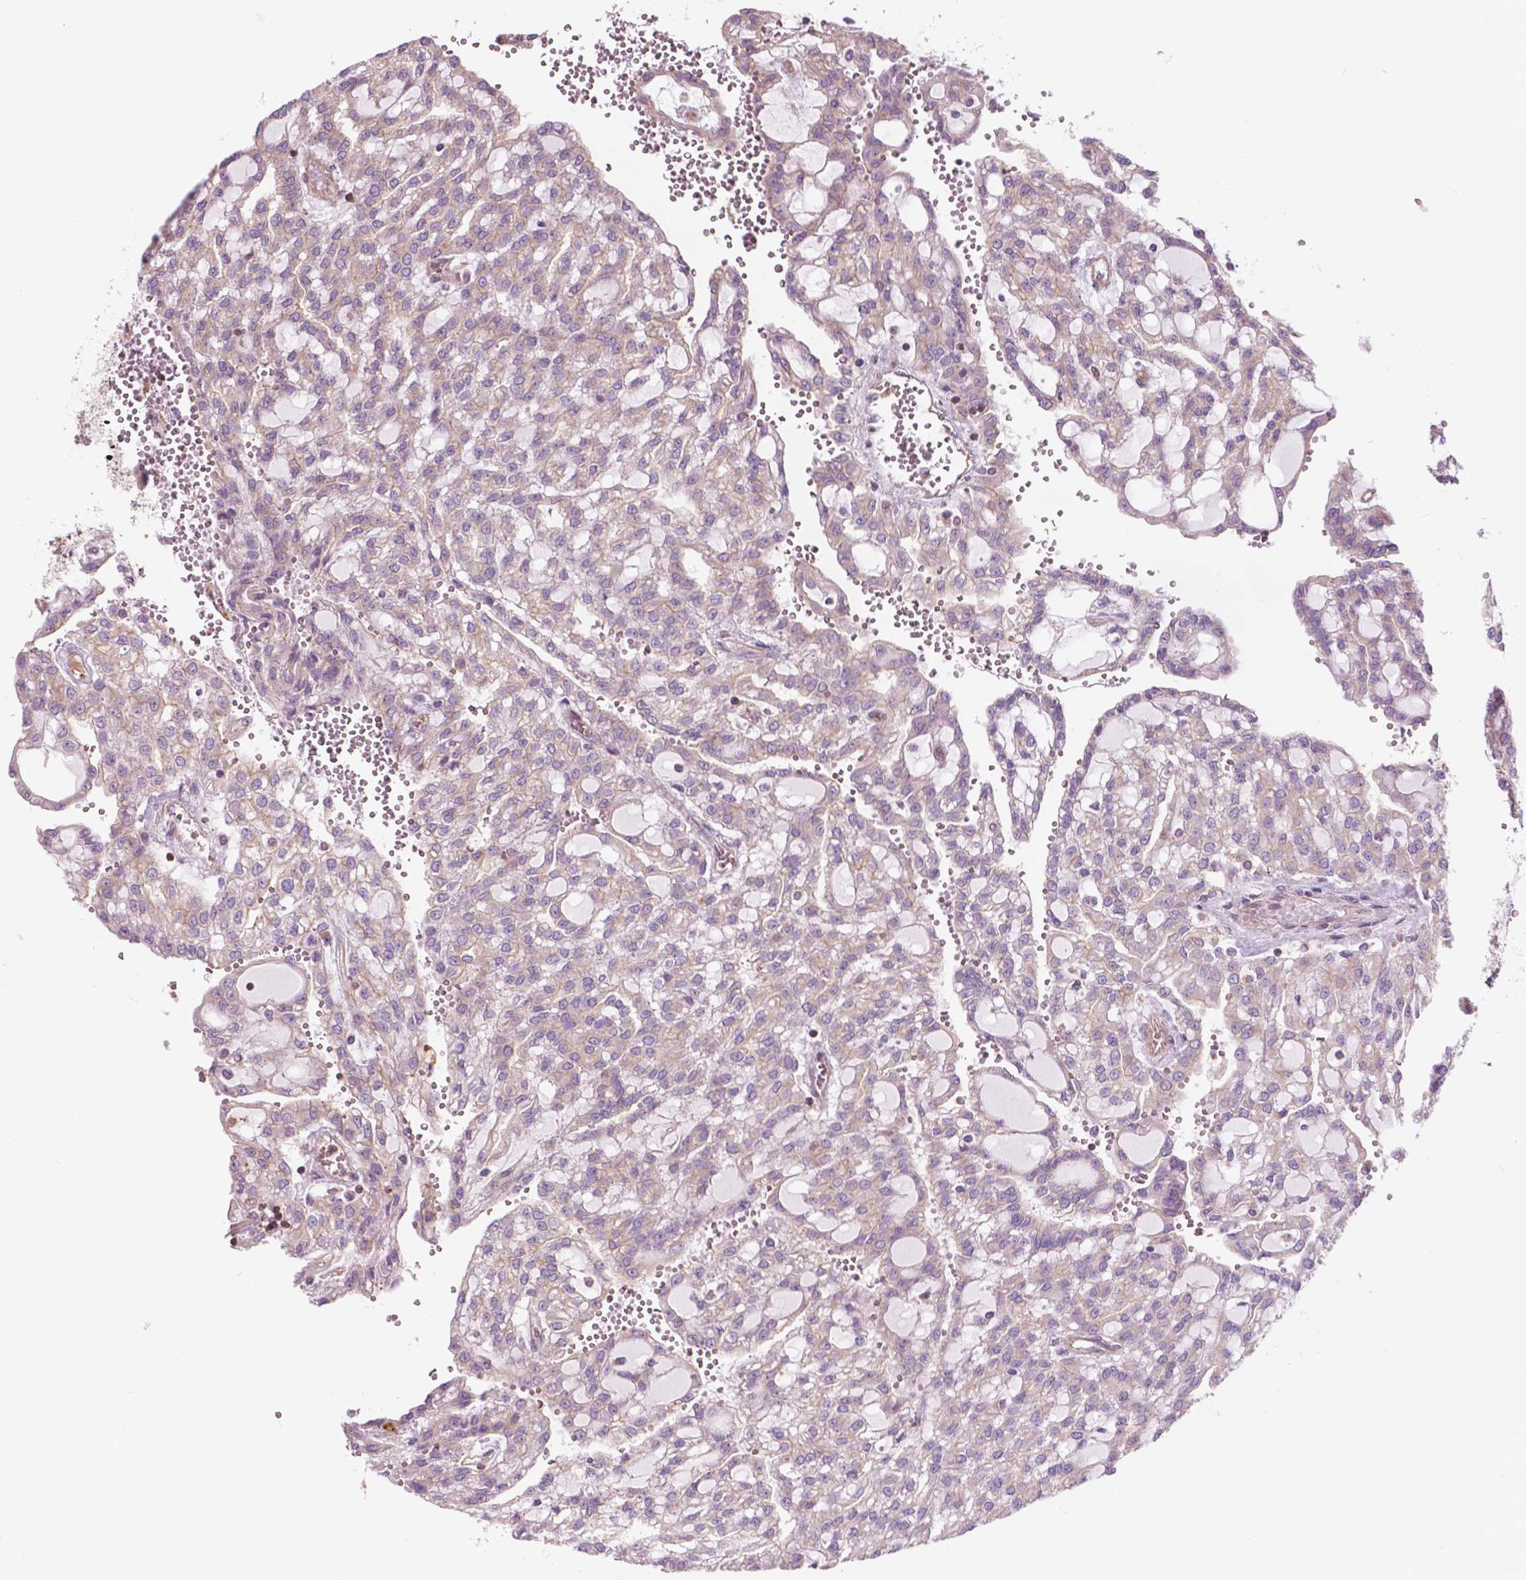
{"staining": {"intensity": "negative", "quantity": "none", "location": "none"}, "tissue": "renal cancer", "cell_type": "Tumor cells", "image_type": "cancer", "snomed": [{"axis": "morphology", "description": "Adenocarcinoma, NOS"}, {"axis": "topography", "description": "Kidney"}], "caption": "The immunohistochemistry image has no significant positivity in tumor cells of renal cancer tissue.", "gene": "SURF4", "patient": {"sex": "male", "age": 63}}